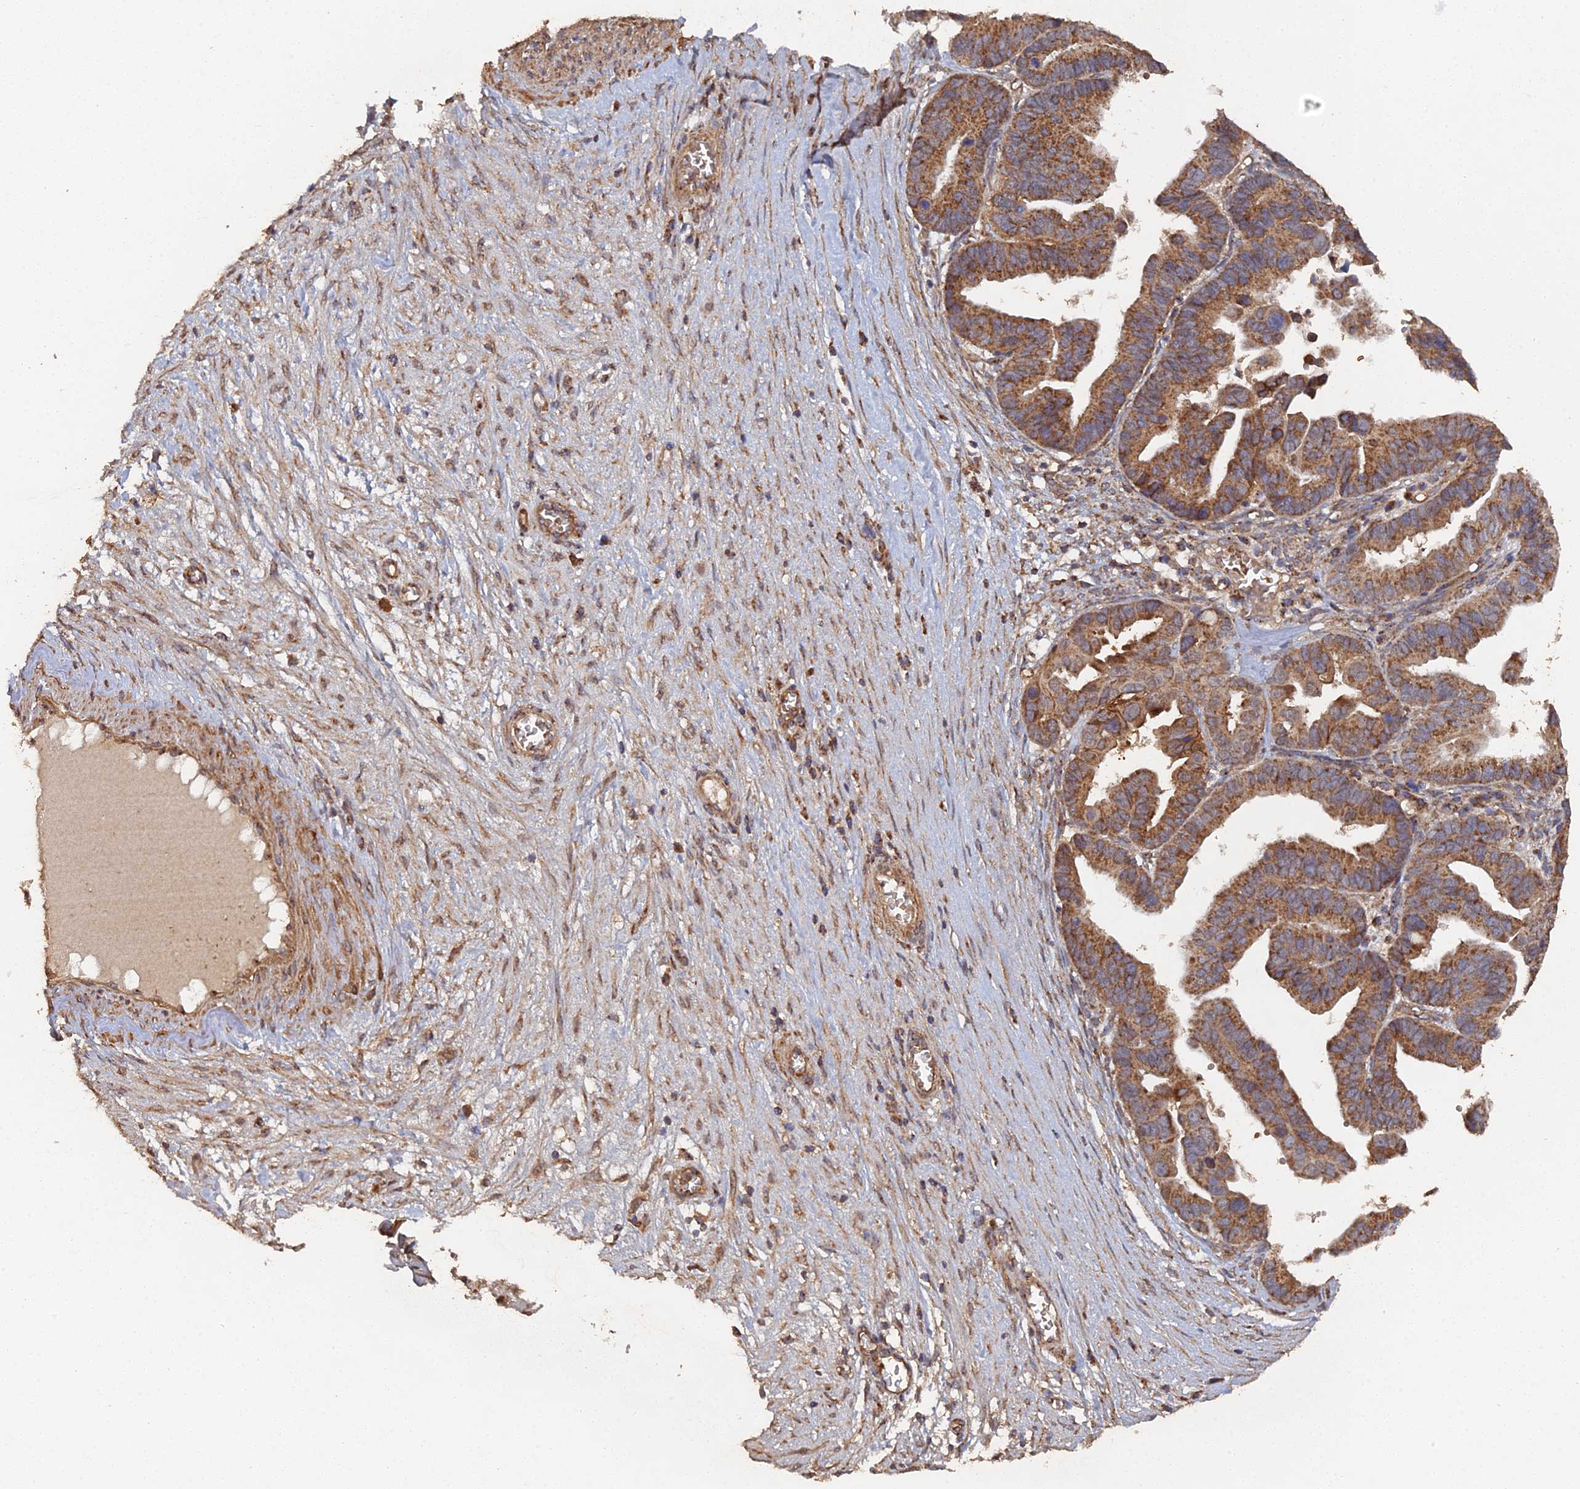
{"staining": {"intensity": "moderate", "quantity": ">75%", "location": "cytoplasmic/membranous"}, "tissue": "ovarian cancer", "cell_type": "Tumor cells", "image_type": "cancer", "snomed": [{"axis": "morphology", "description": "Cystadenocarcinoma, serous, NOS"}, {"axis": "topography", "description": "Ovary"}], "caption": "Immunohistochemical staining of human ovarian cancer (serous cystadenocarcinoma) displays moderate cytoplasmic/membranous protein staining in about >75% of tumor cells.", "gene": "SPANXN4", "patient": {"sex": "female", "age": 56}}